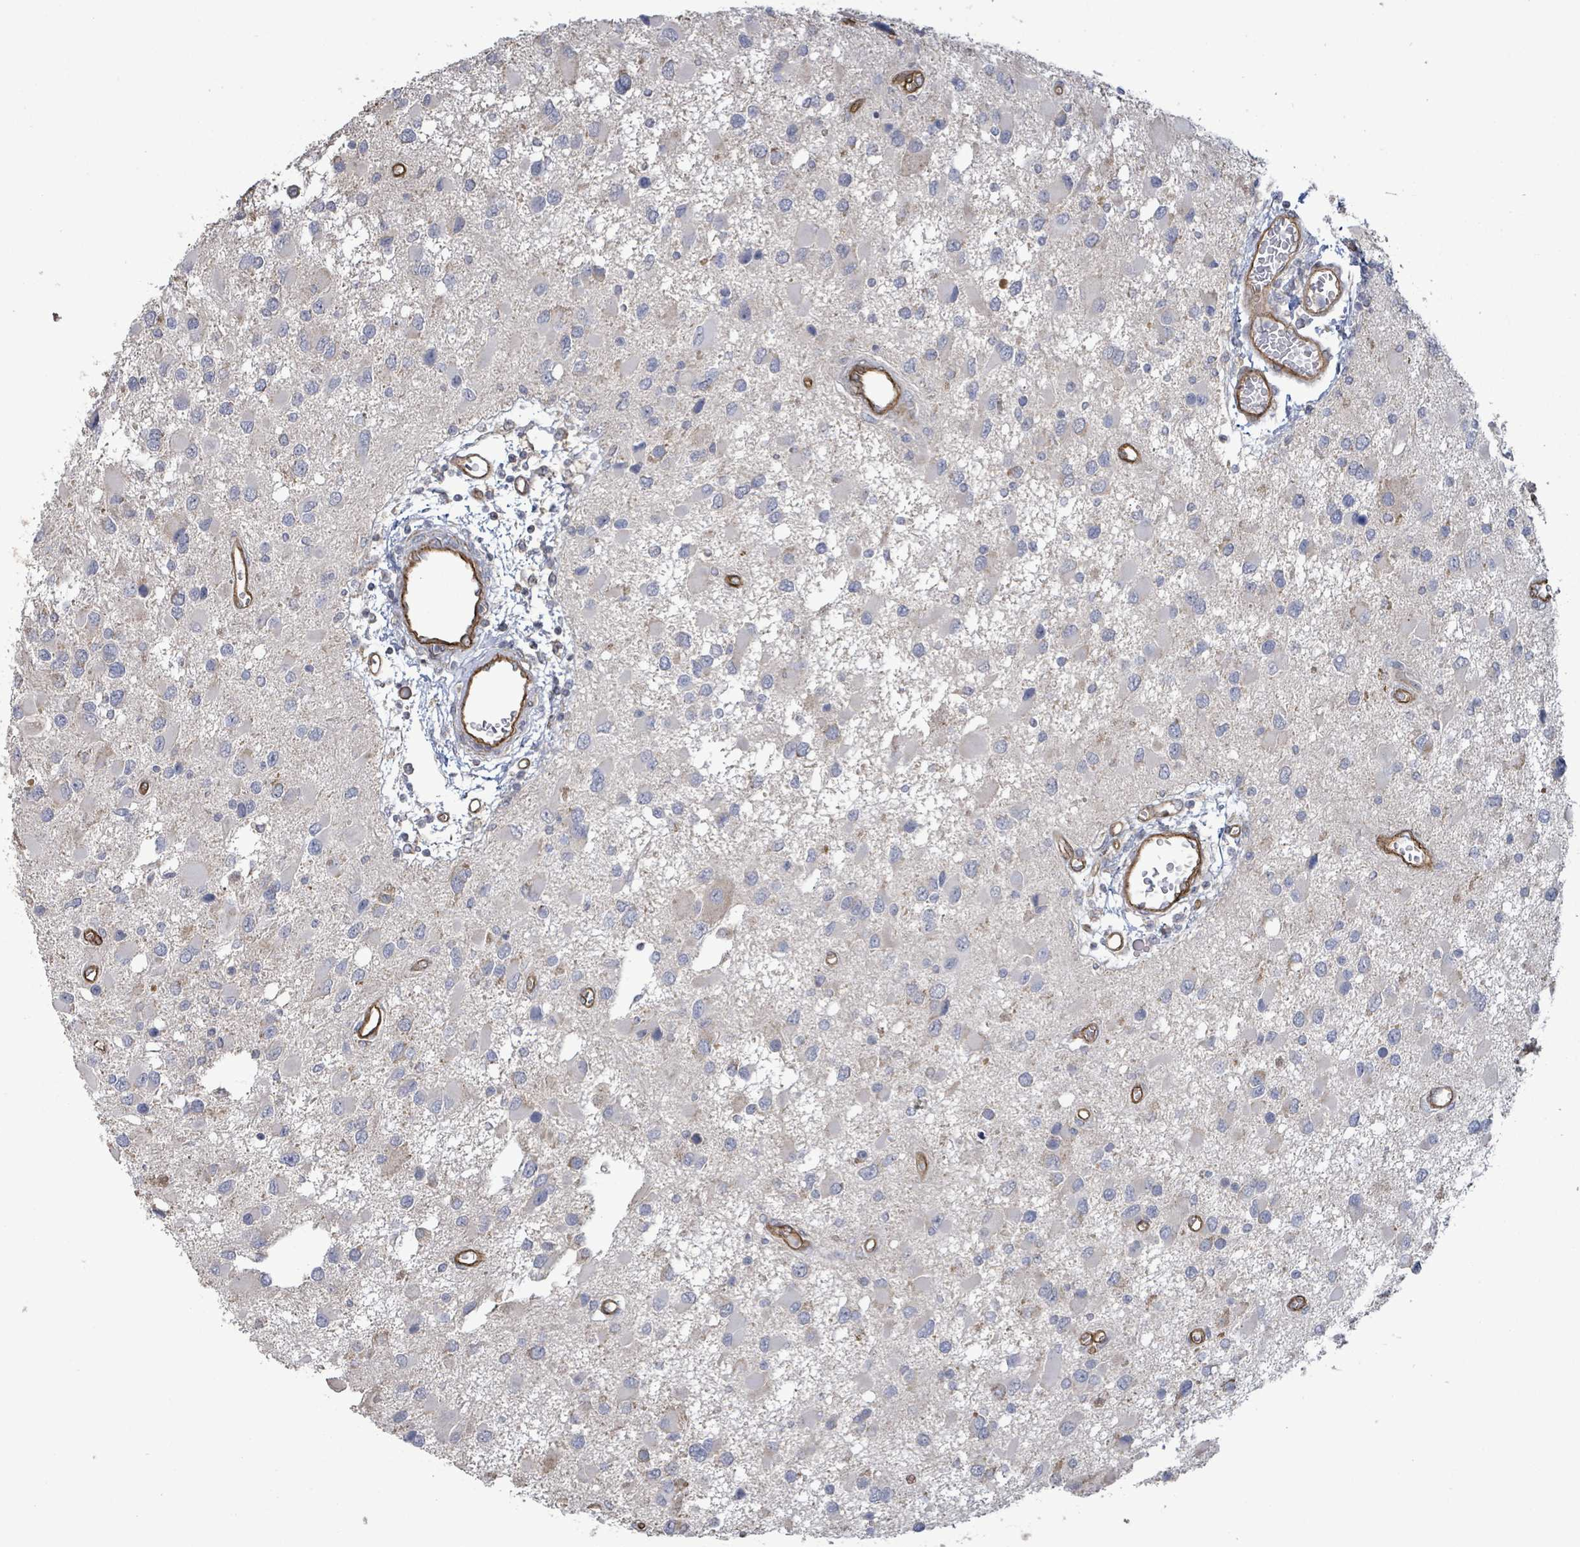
{"staining": {"intensity": "negative", "quantity": "none", "location": "none"}, "tissue": "glioma", "cell_type": "Tumor cells", "image_type": "cancer", "snomed": [{"axis": "morphology", "description": "Glioma, malignant, High grade"}, {"axis": "topography", "description": "Brain"}], "caption": "This is a photomicrograph of immunohistochemistry staining of glioma, which shows no expression in tumor cells.", "gene": "KANK3", "patient": {"sex": "male", "age": 53}}